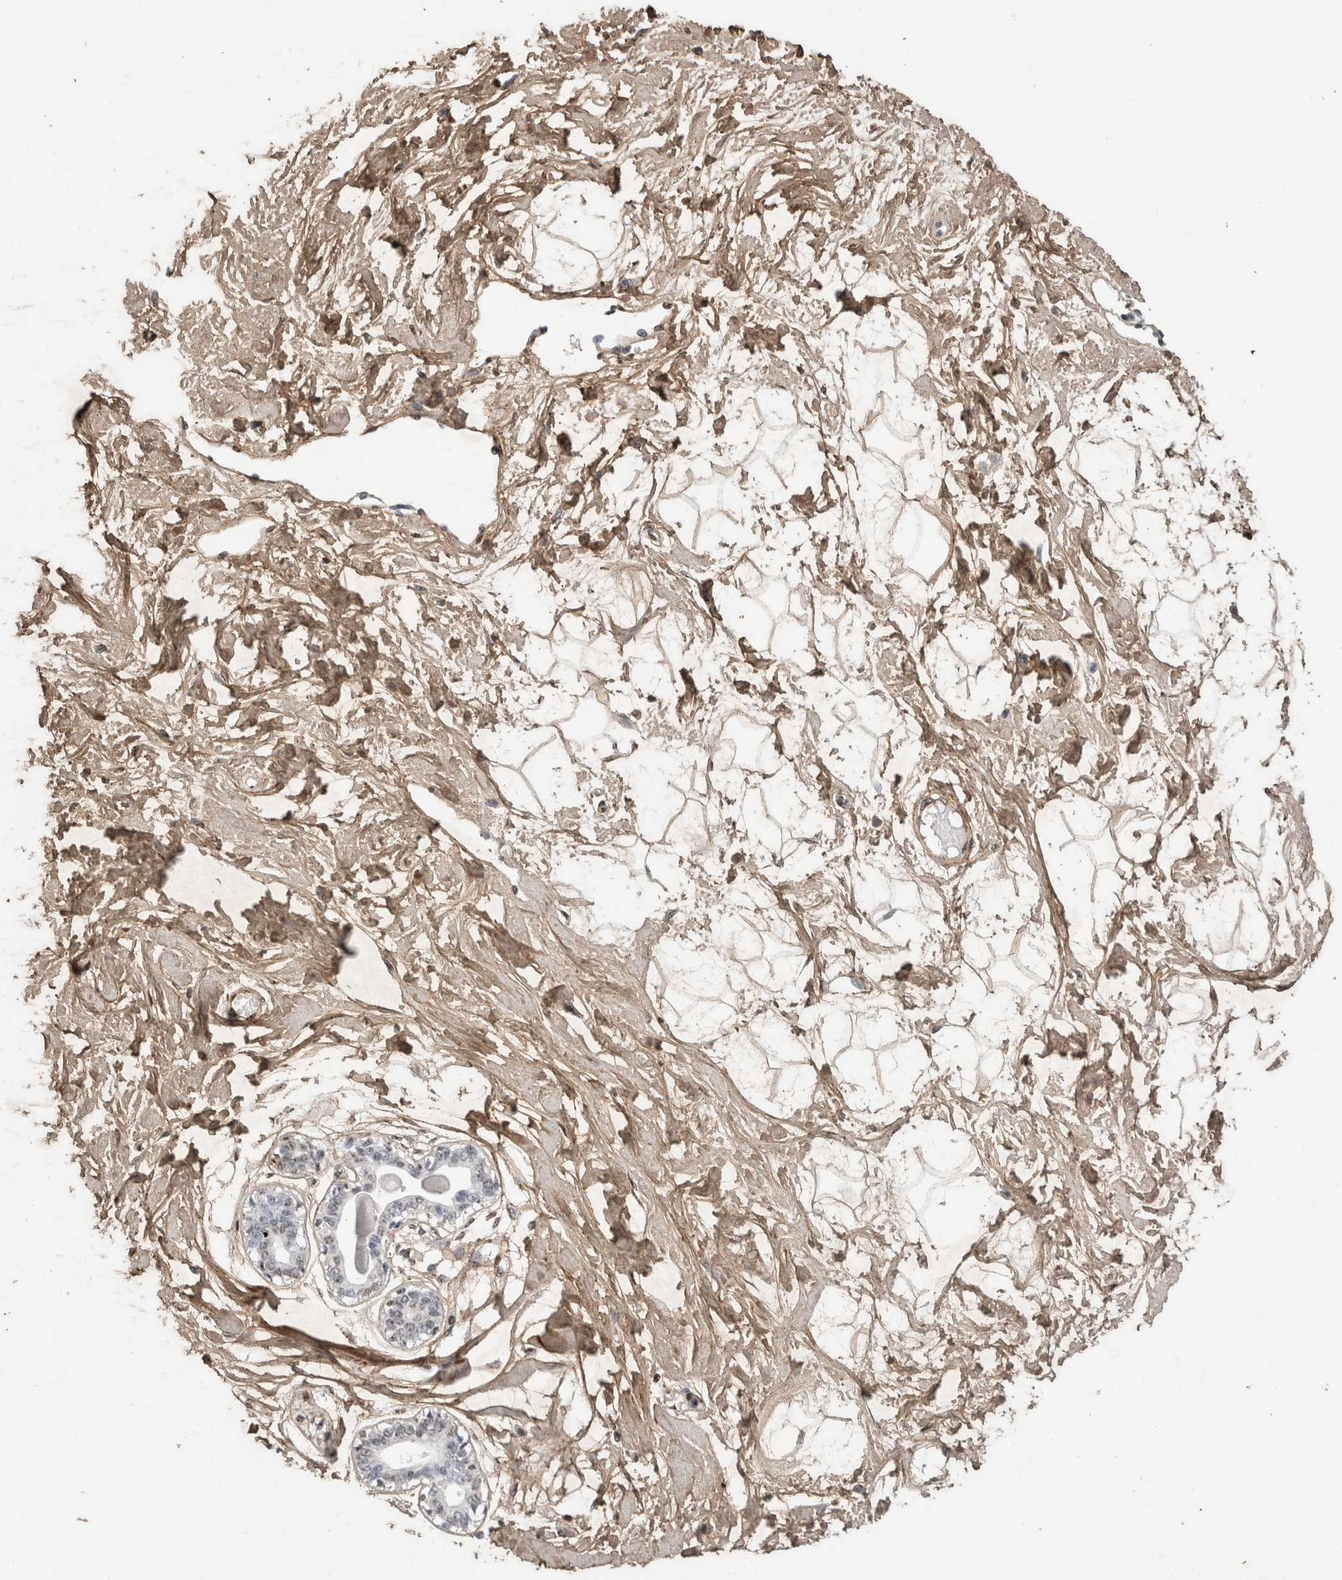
{"staining": {"intensity": "weak", "quantity": ">75%", "location": "cytoplasmic/membranous"}, "tissue": "breast", "cell_type": "Adipocytes", "image_type": "normal", "snomed": [{"axis": "morphology", "description": "Normal tissue, NOS"}, {"axis": "topography", "description": "Breast"}], "caption": "Weak cytoplasmic/membranous expression for a protein is identified in approximately >75% of adipocytes of unremarkable breast using IHC.", "gene": "C1QTNF5", "patient": {"sex": "female", "age": 45}}